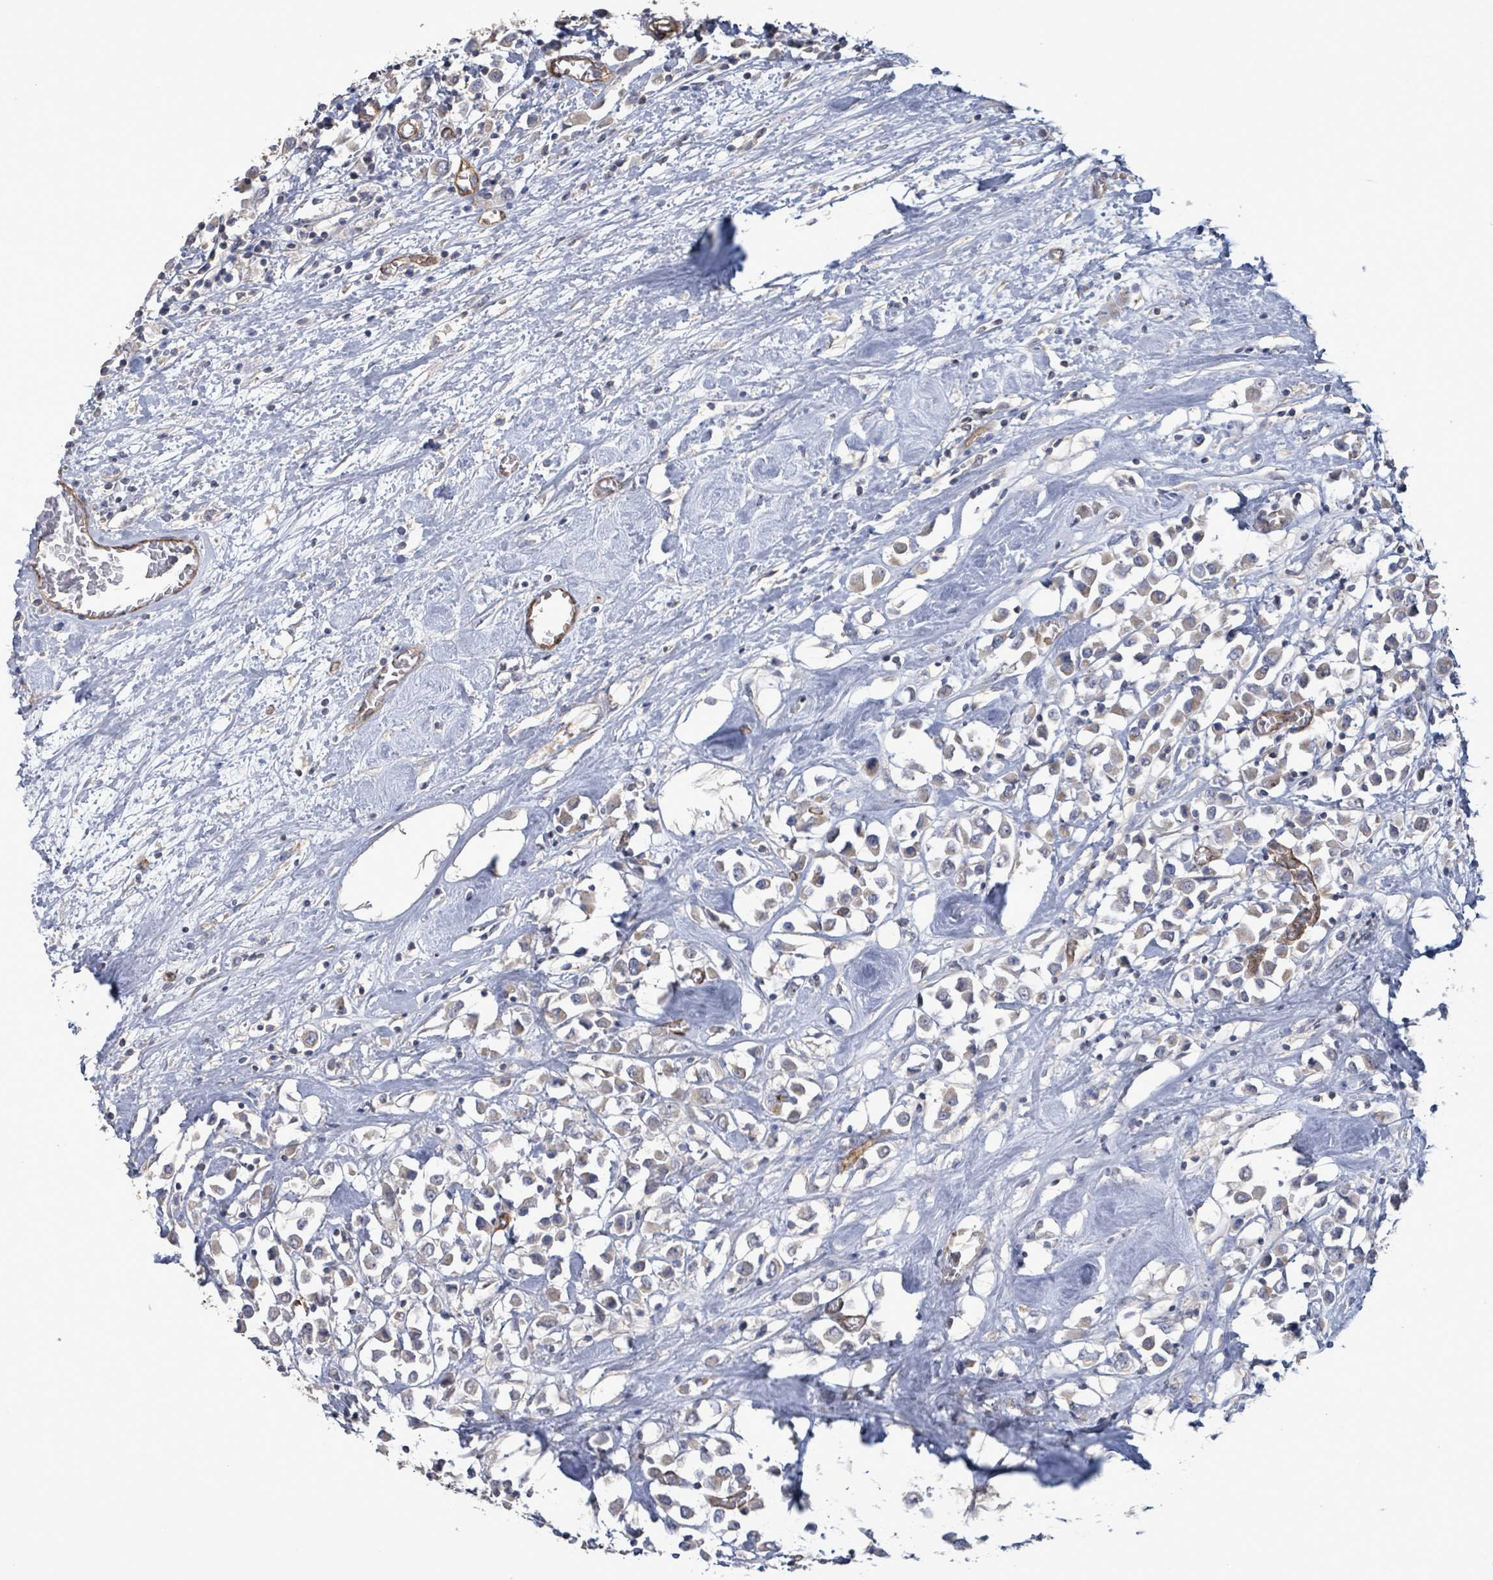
{"staining": {"intensity": "negative", "quantity": "none", "location": "none"}, "tissue": "breast cancer", "cell_type": "Tumor cells", "image_type": "cancer", "snomed": [{"axis": "morphology", "description": "Duct carcinoma"}, {"axis": "topography", "description": "Breast"}], "caption": "Breast infiltrating ductal carcinoma was stained to show a protein in brown. There is no significant expression in tumor cells.", "gene": "KANK3", "patient": {"sex": "female", "age": 61}}